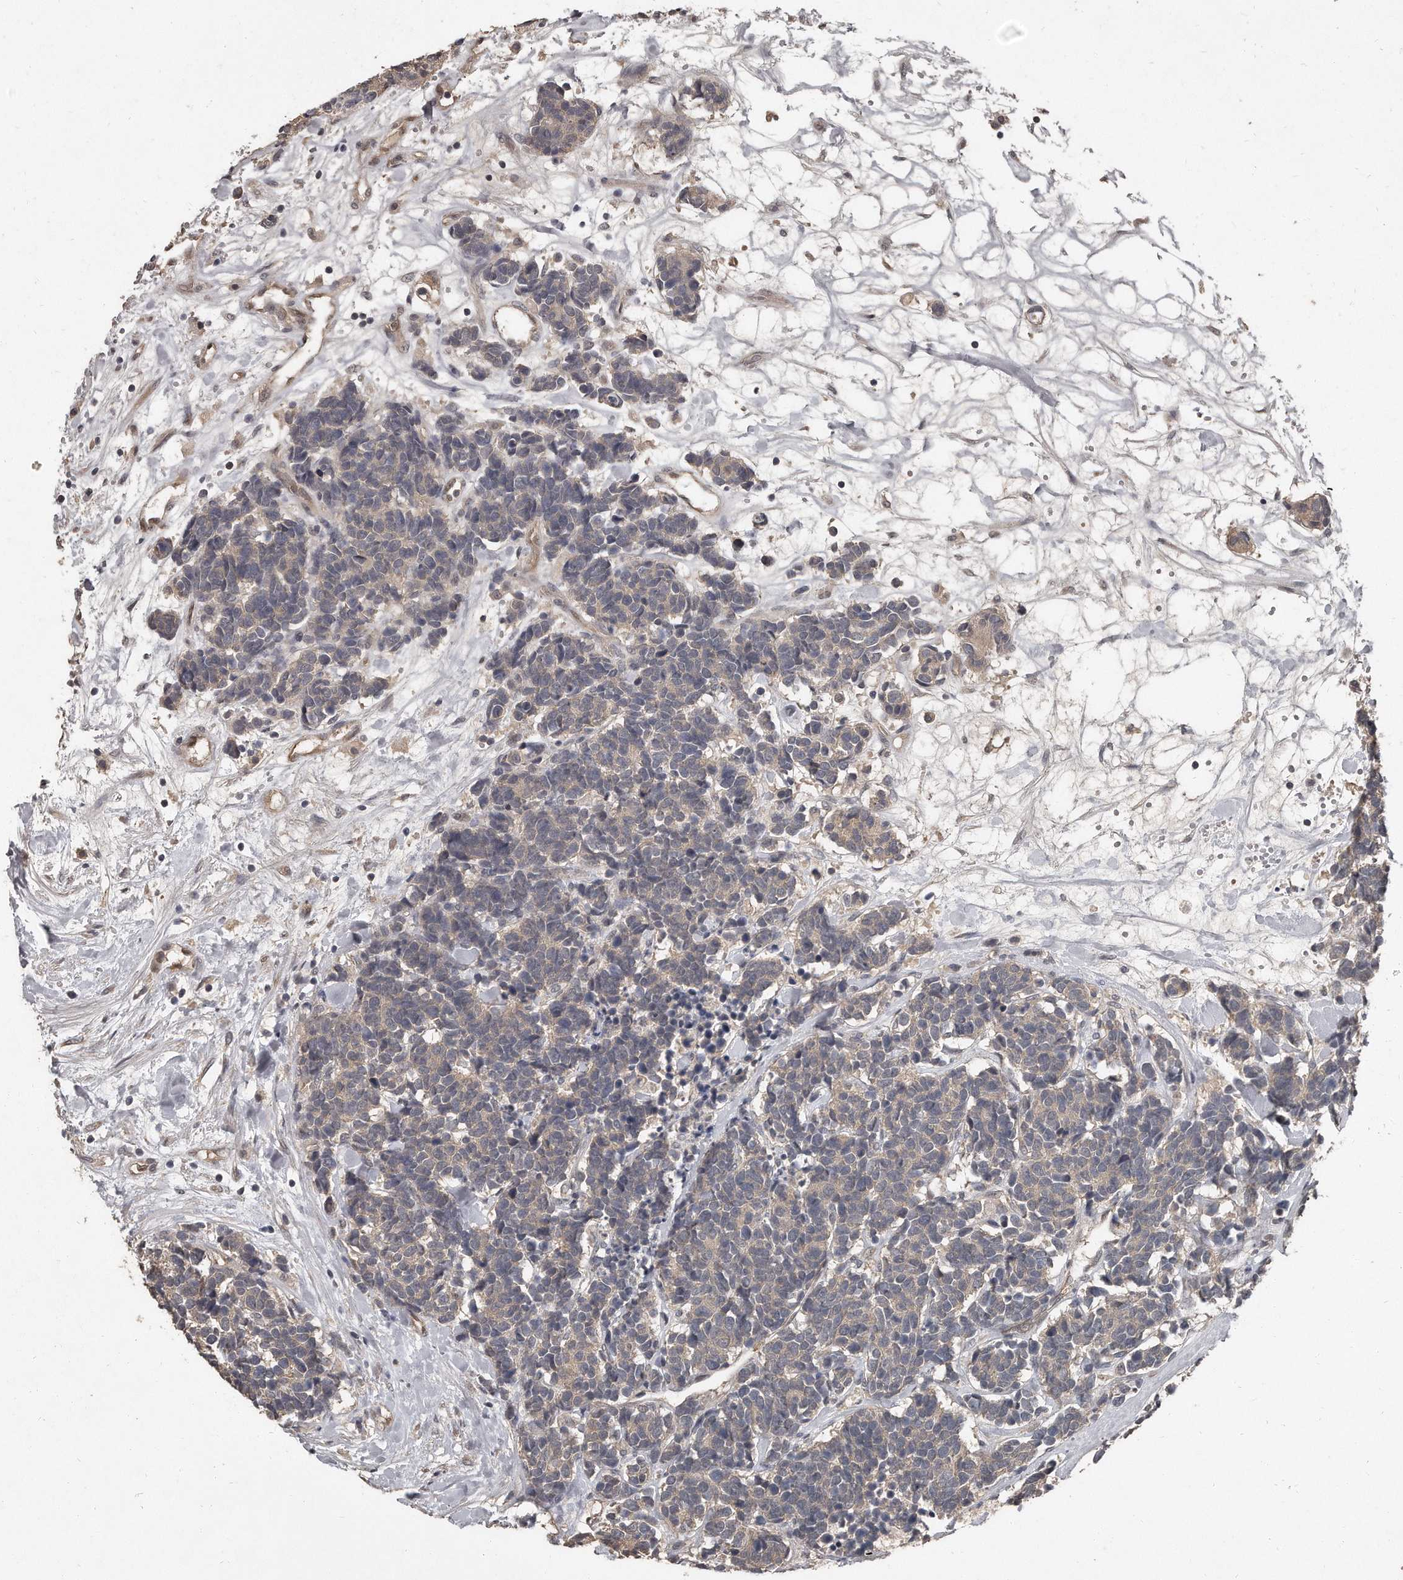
{"staining": {"intensity": "weak", "quantity": "<25%", "location": "cytoplasmic/membranous"}, "tissue": "carcinoid", "cell_type": "Tumor cells", "image_type": "cancer", "snomed": [{"axis": "morphology", "description": "Carcinoma, NOS"}, {"axis": "morphology", "description": "Carcinoid, malignant, NOS"}, {"axis": "topography", "description": "Urinary bladder"}], "caption": "IHC photomicrograph of human malignant carcinoid stained for a protein (brown), which shows no staining in tumor cells. Brightfield microscopy of immunohistochemistry stained with DAB (brown) and hematoxylin (blue), captured at high magnification.", "gene": "GRB10", "patient": {"sex": "male", "age": 57}}